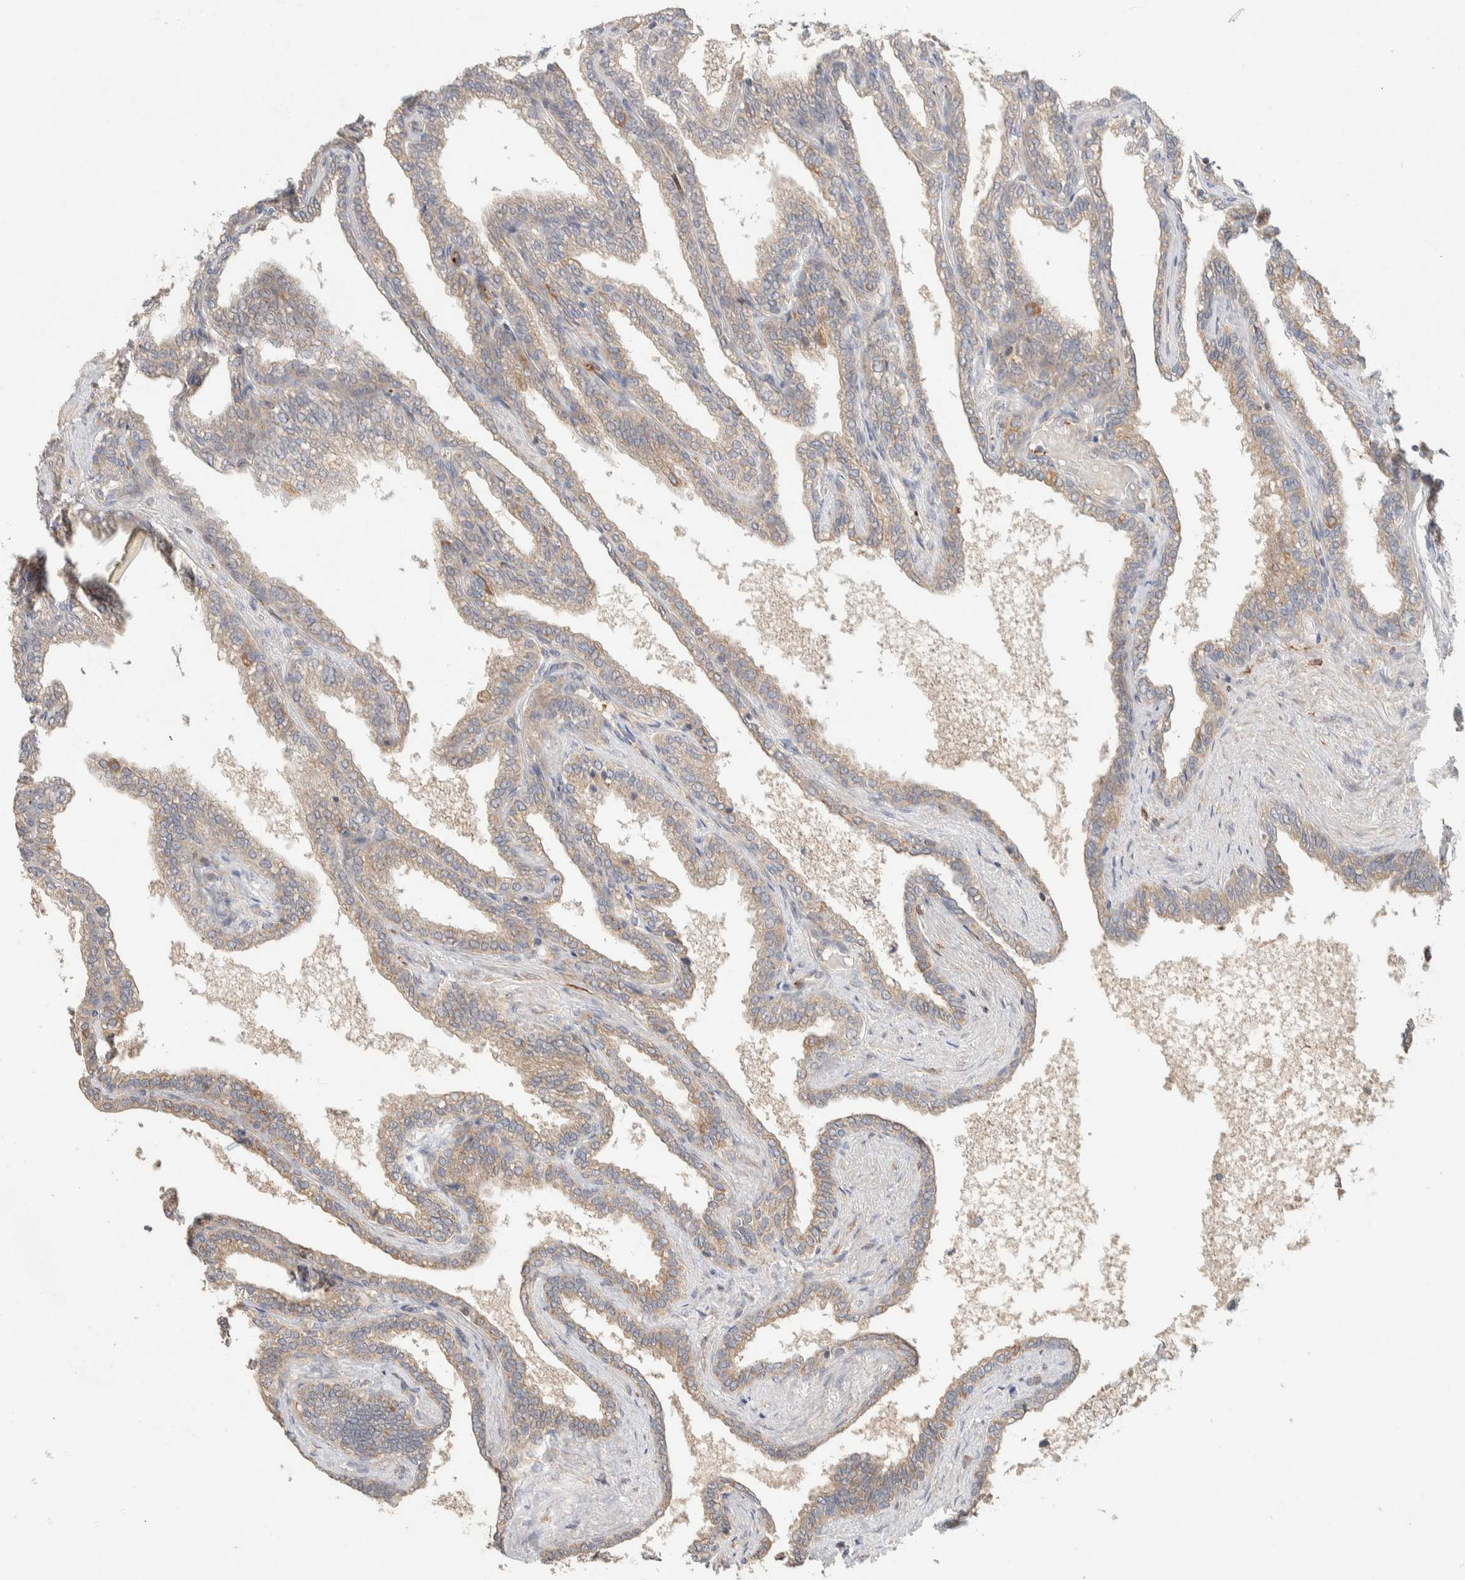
{"staining": {"intensity": "weak", "quantity": ">75%", "location": "cytoplasmic/membranous"}, "tissue": "seminal vesicle", "cell_type": "Glandular cells", "image_type": "normal", "snomed": [{"axis": "morphology", "description": "Normal tissue, NOS"}, {"axis": "topography", "description": "Seminal veicle"}], "caption": "Immunohistochemistry (IHC) (DAB (3,3'-diaminobenzidine)) staining of unremarkable human seminal vesicle reveals weak cytoplasmic/membranous protein staining in approximately >75% of glandular cells. (Stains: DAB in brown, nuclei in blue, Microscopy: brightfield microscopy at high magnification).", "gene": "KIF9", "patient": {"sex": "male", "age": 46}}